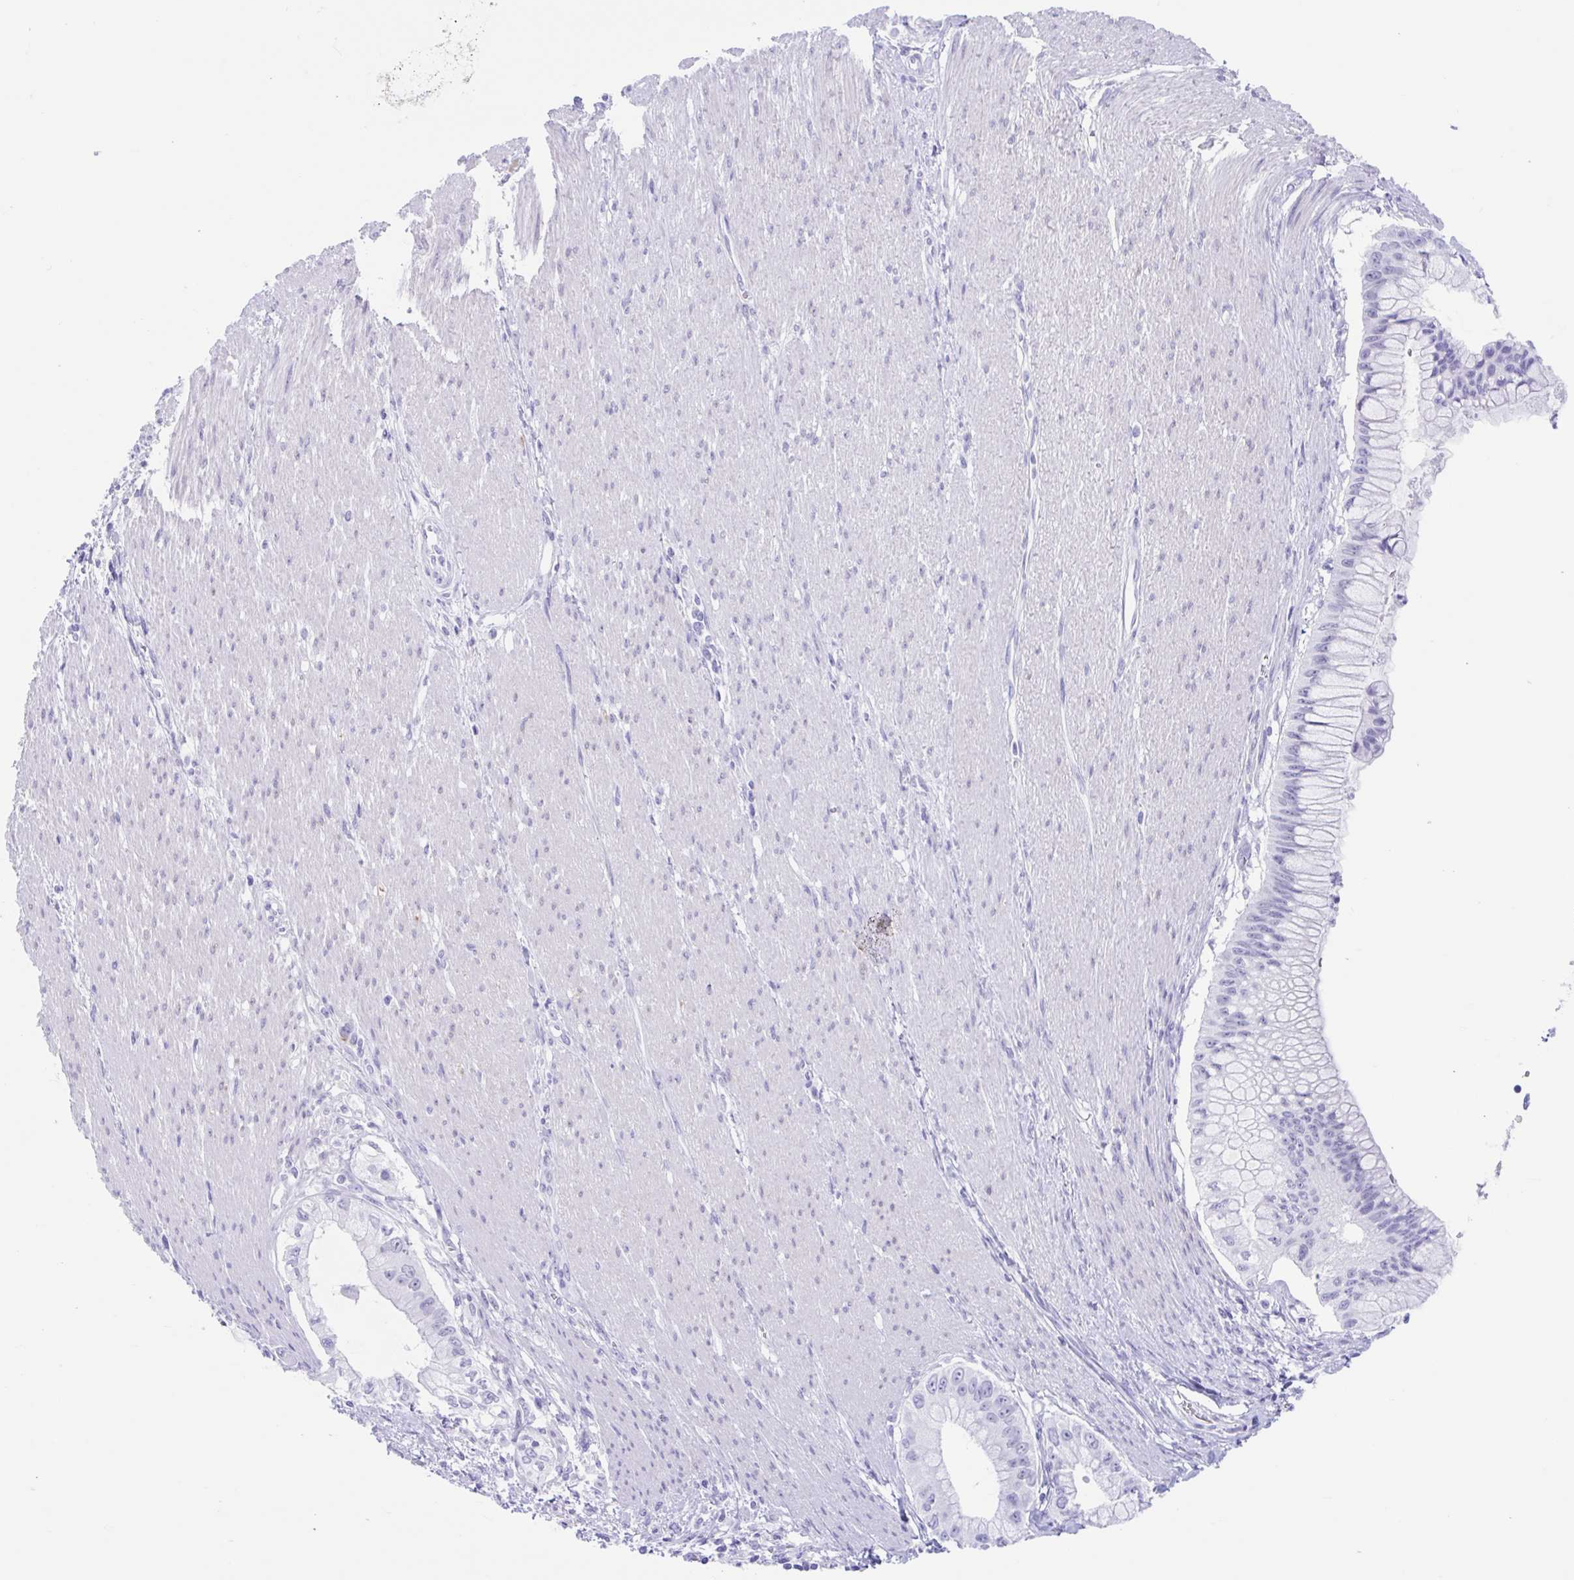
{"staining": {"intensity": "negative", "quantity": "none", "location": "none"}, "tissue": "pancreatic cancer", "cell_type": "Tumor cells", "image_type": "cancer", "snomed": [{"axis": "morphology", "description": "Adenocarcinoma, NOS"}, {"axis": "topography", "description": "Pancreas"}], "caption": "This is a photomicrograph of IHC staining of adenocarcinoma (pancreatic), which shows no expression in tumor cells.", "gene": "TMEM35A", "patient": {"sex": "male", "age": 48}}